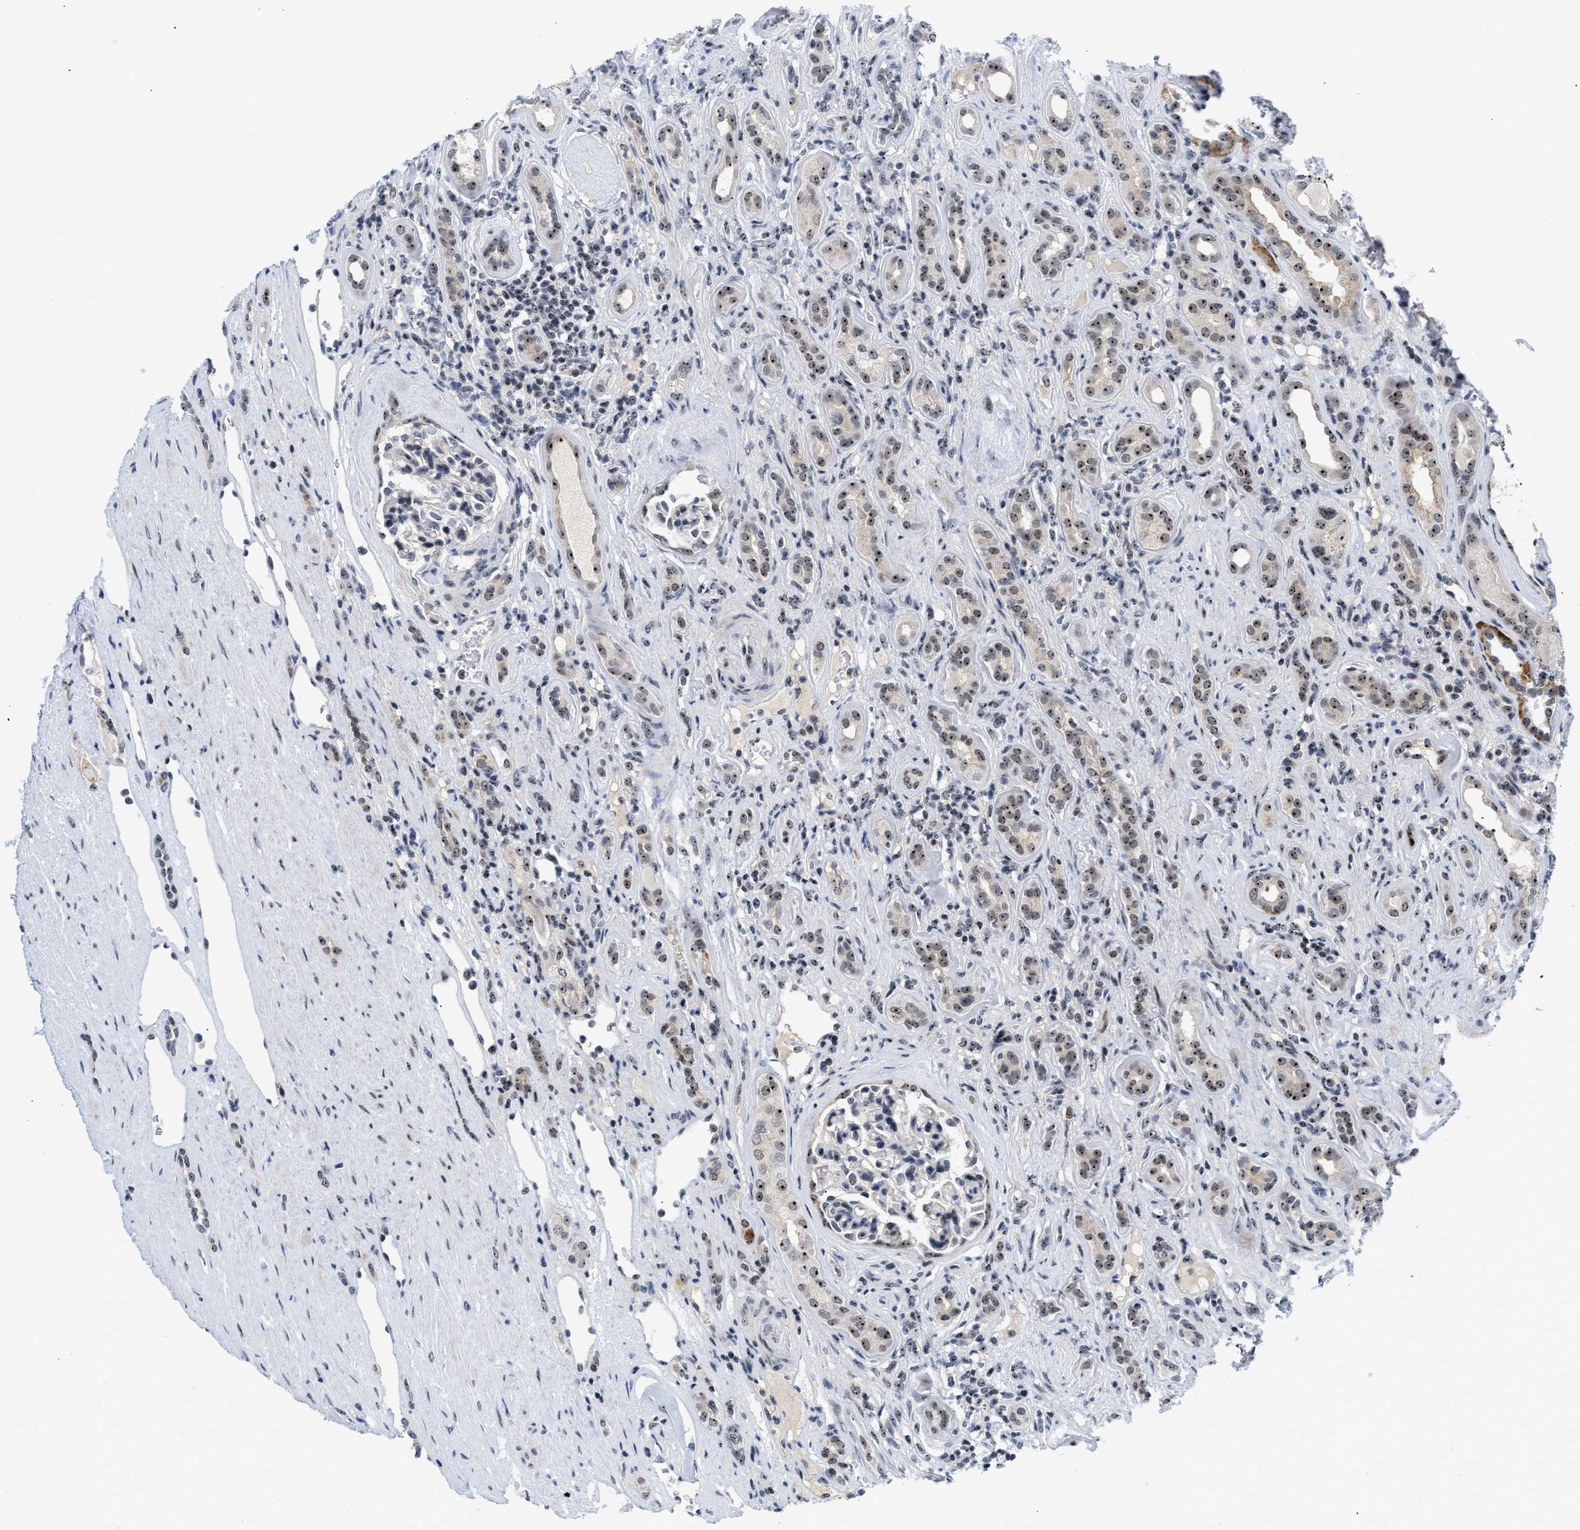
{"staining": {"intensity": "moderate", "quantity": ">75%", "location": "nuclear"}, "tissue": "renal cancer", "cell_type": "Tumor cells", "image_type": "cancer", "snomed": [{"axis": "morphology", "description": "Adenocarcinoma, NOS"}, {"axis": "topography", "description": "Kidney"}], "caption": "Tumor cells demonstrate medium levels of moderate nuclear positivity in approximately >75% of cells in renal adenocarcinoma.", "gene": "NOP58", "patient": {"sex": "female", "age": 69}}